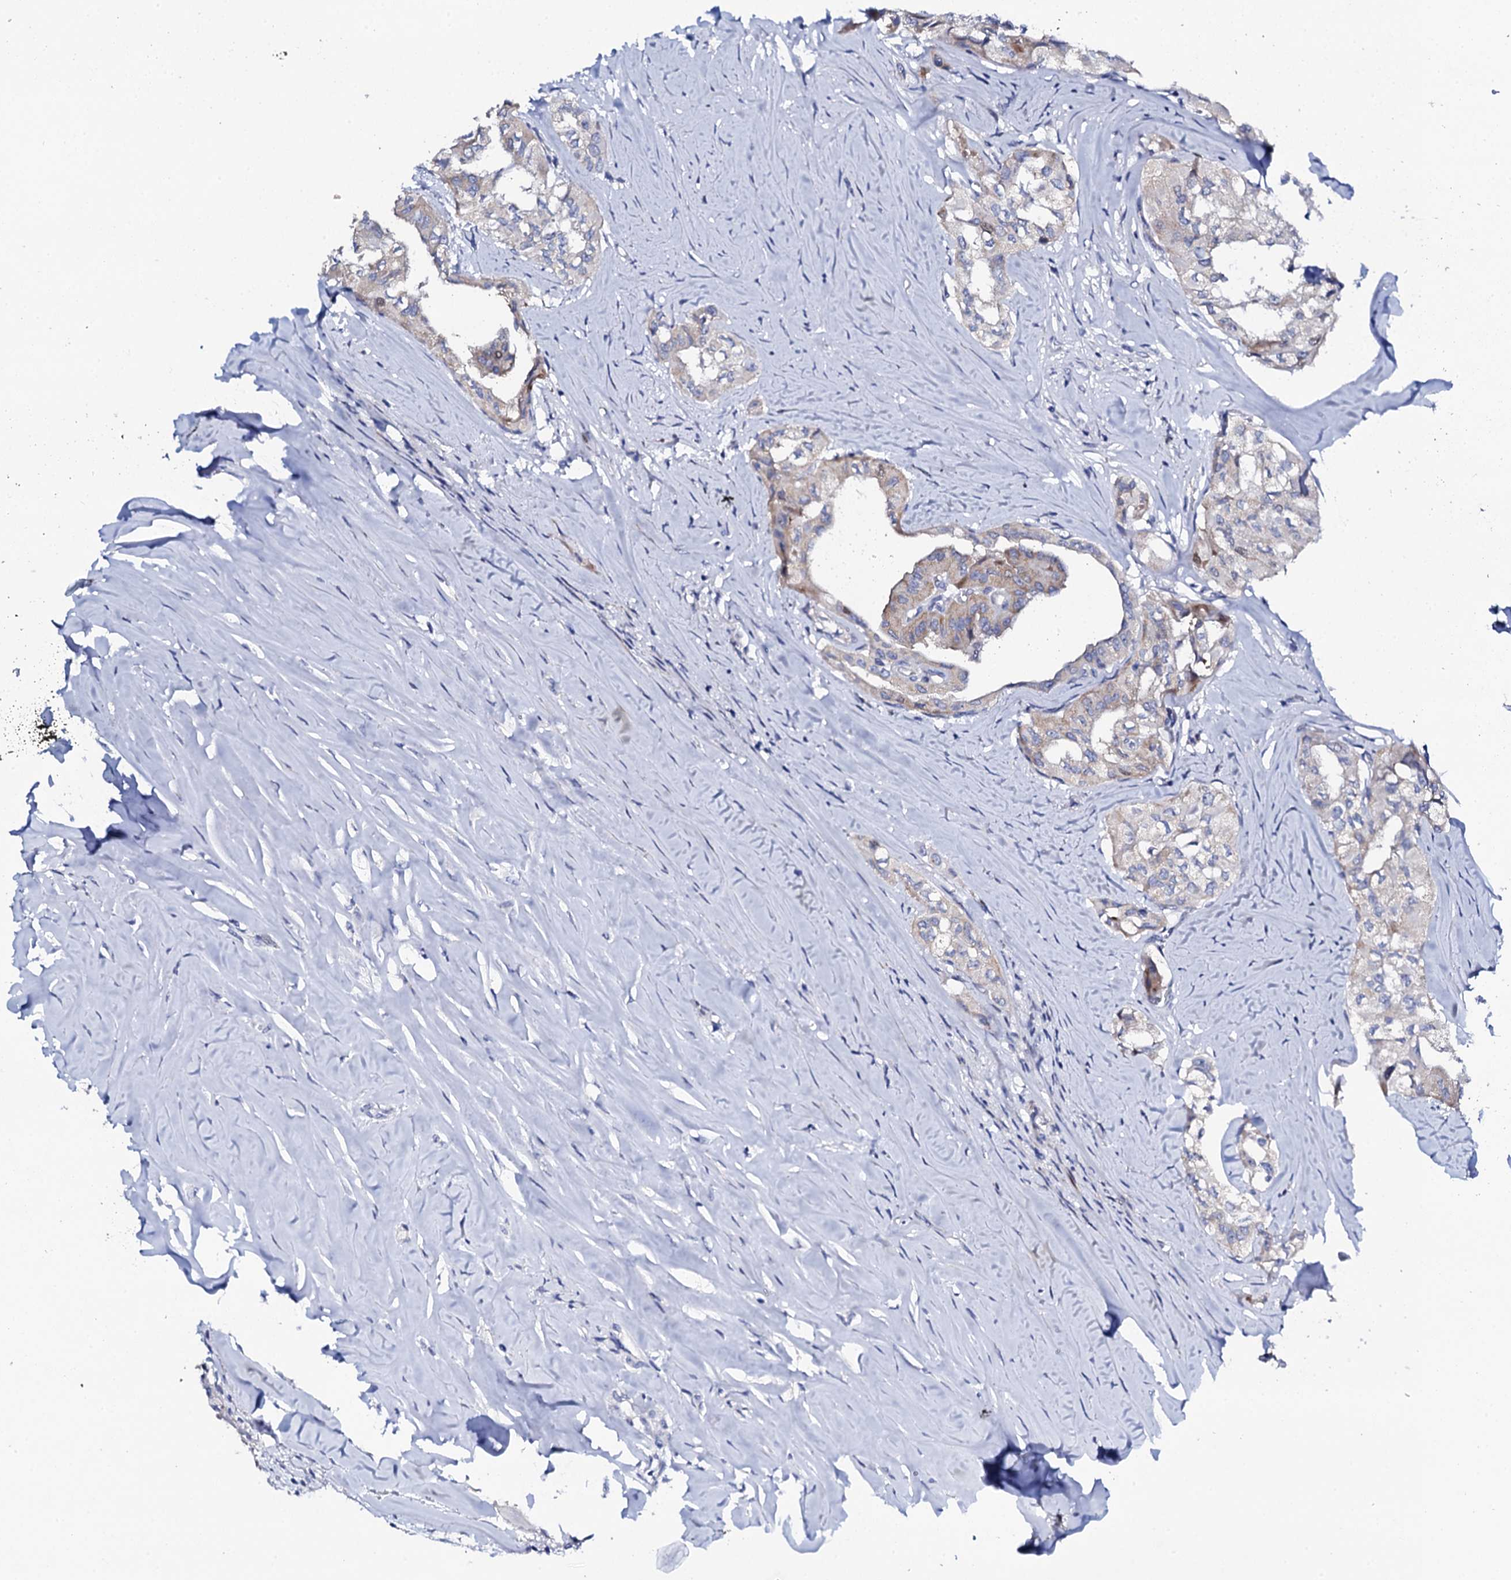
{"staining": {"intensity": "negative", "quantity": "none", "location": "none"}, "tissue": "thyroid cancer", "cell_type": "Tumor cells", "image_type": "cancer", "snomed": [{"axis": "morphology", "description": "Papillary adenocarcinoma, NOS"}, {"axis": "topography", "description": "Thyroid gland"}], "caption": "Histopathology image shows no protein positivity in tumor cells of thyroid cancer tissue. (DAB immunohistochemistry (IHC) with hematoxylin counter stain).", "gene": "NUDT13", "patient": {"sex": "female", "age": 59}}